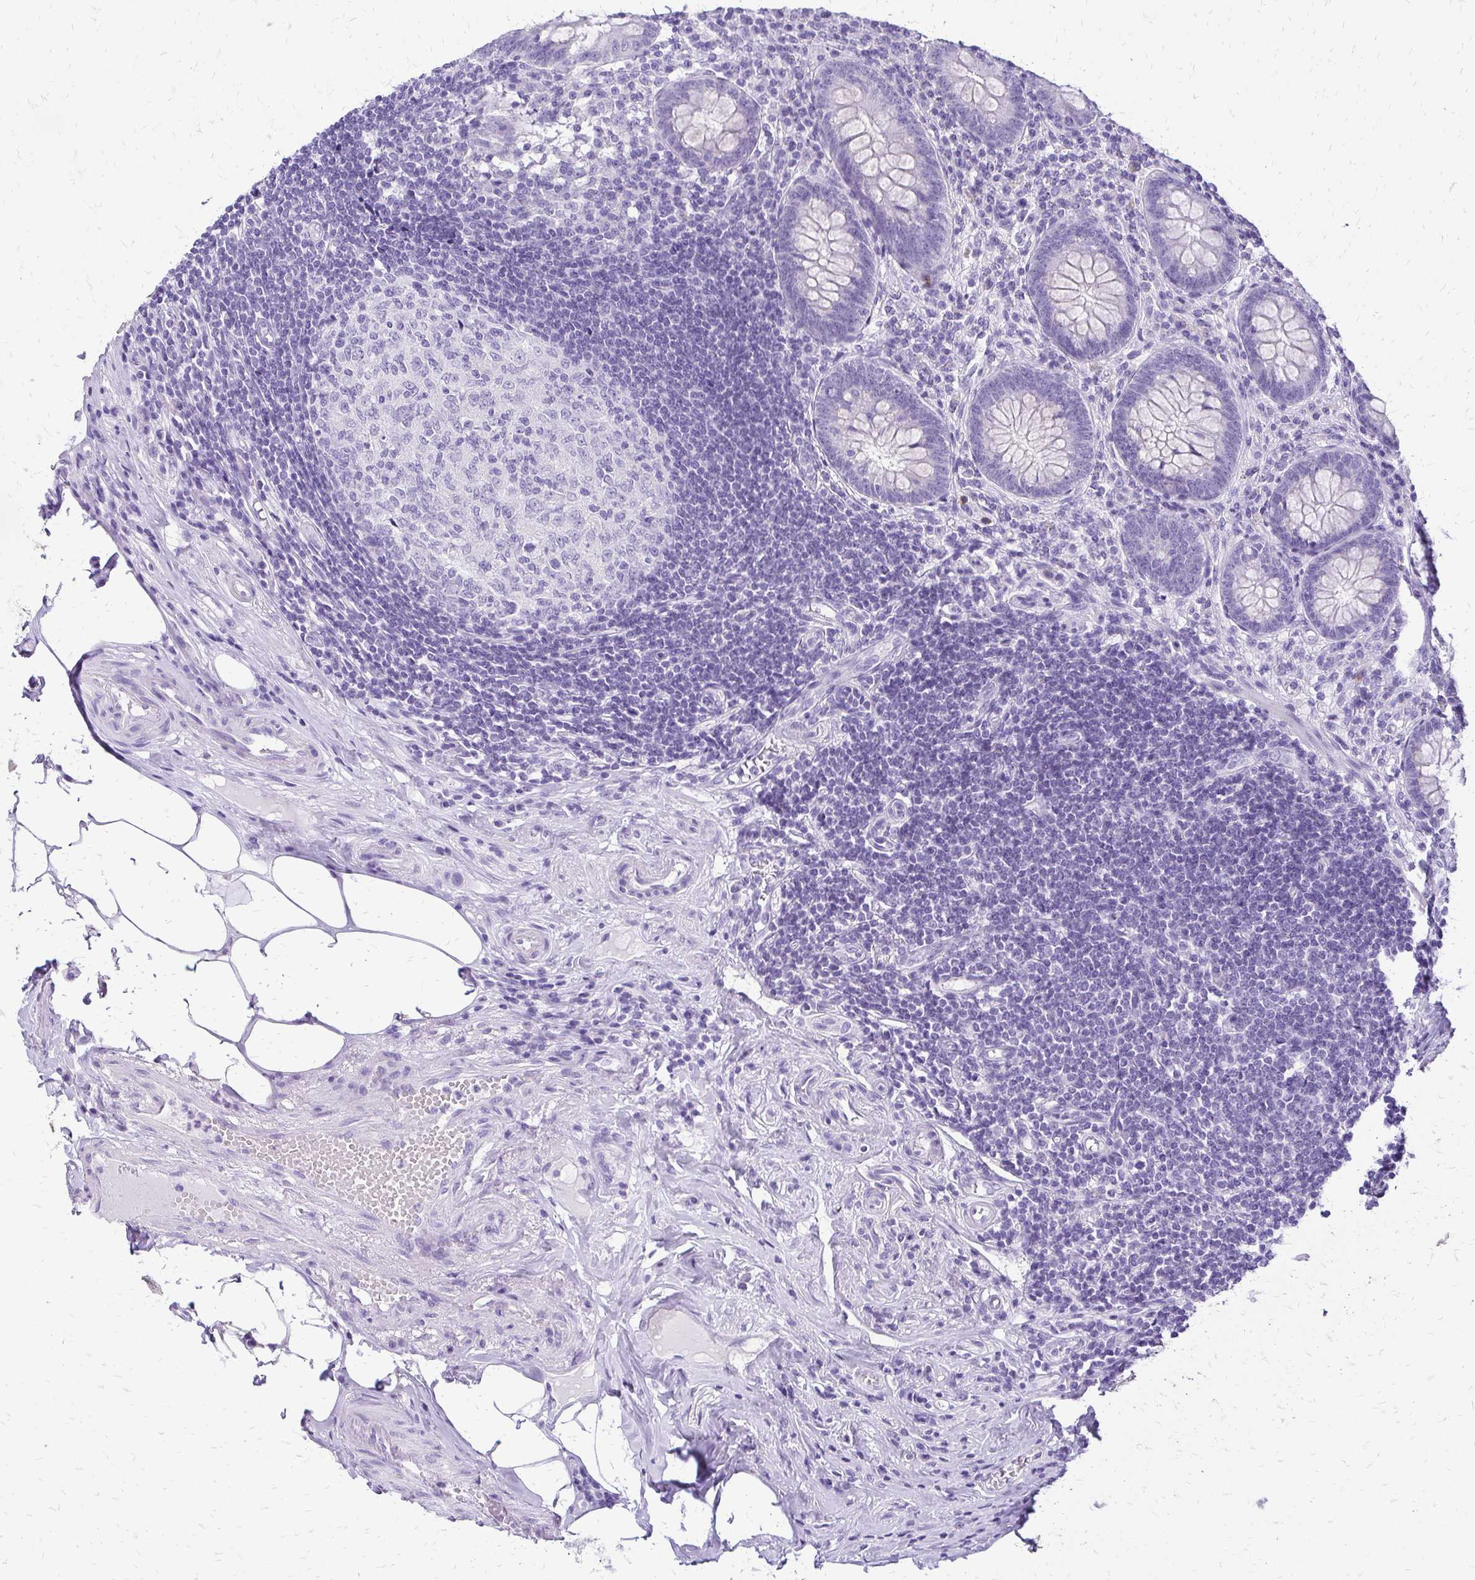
{"staining": {"intensity": "negative", "quantity": "none", "location": "none"}, "tissue": "appendix", "cell_type": "Glandular cells", "image_type": "normal", "snomed": [{"axis": "morphology", "description": "Normal tissue, NOS"}, {"axis": "topography", "description": "Appendix"}], "caption": "This is an immunohistochemistry photomicrograph of unremarkable appendix. There is no staining in glandular cells.", "gene": "SLC32A1", "patient": {"sex": "female", "age": 57}}